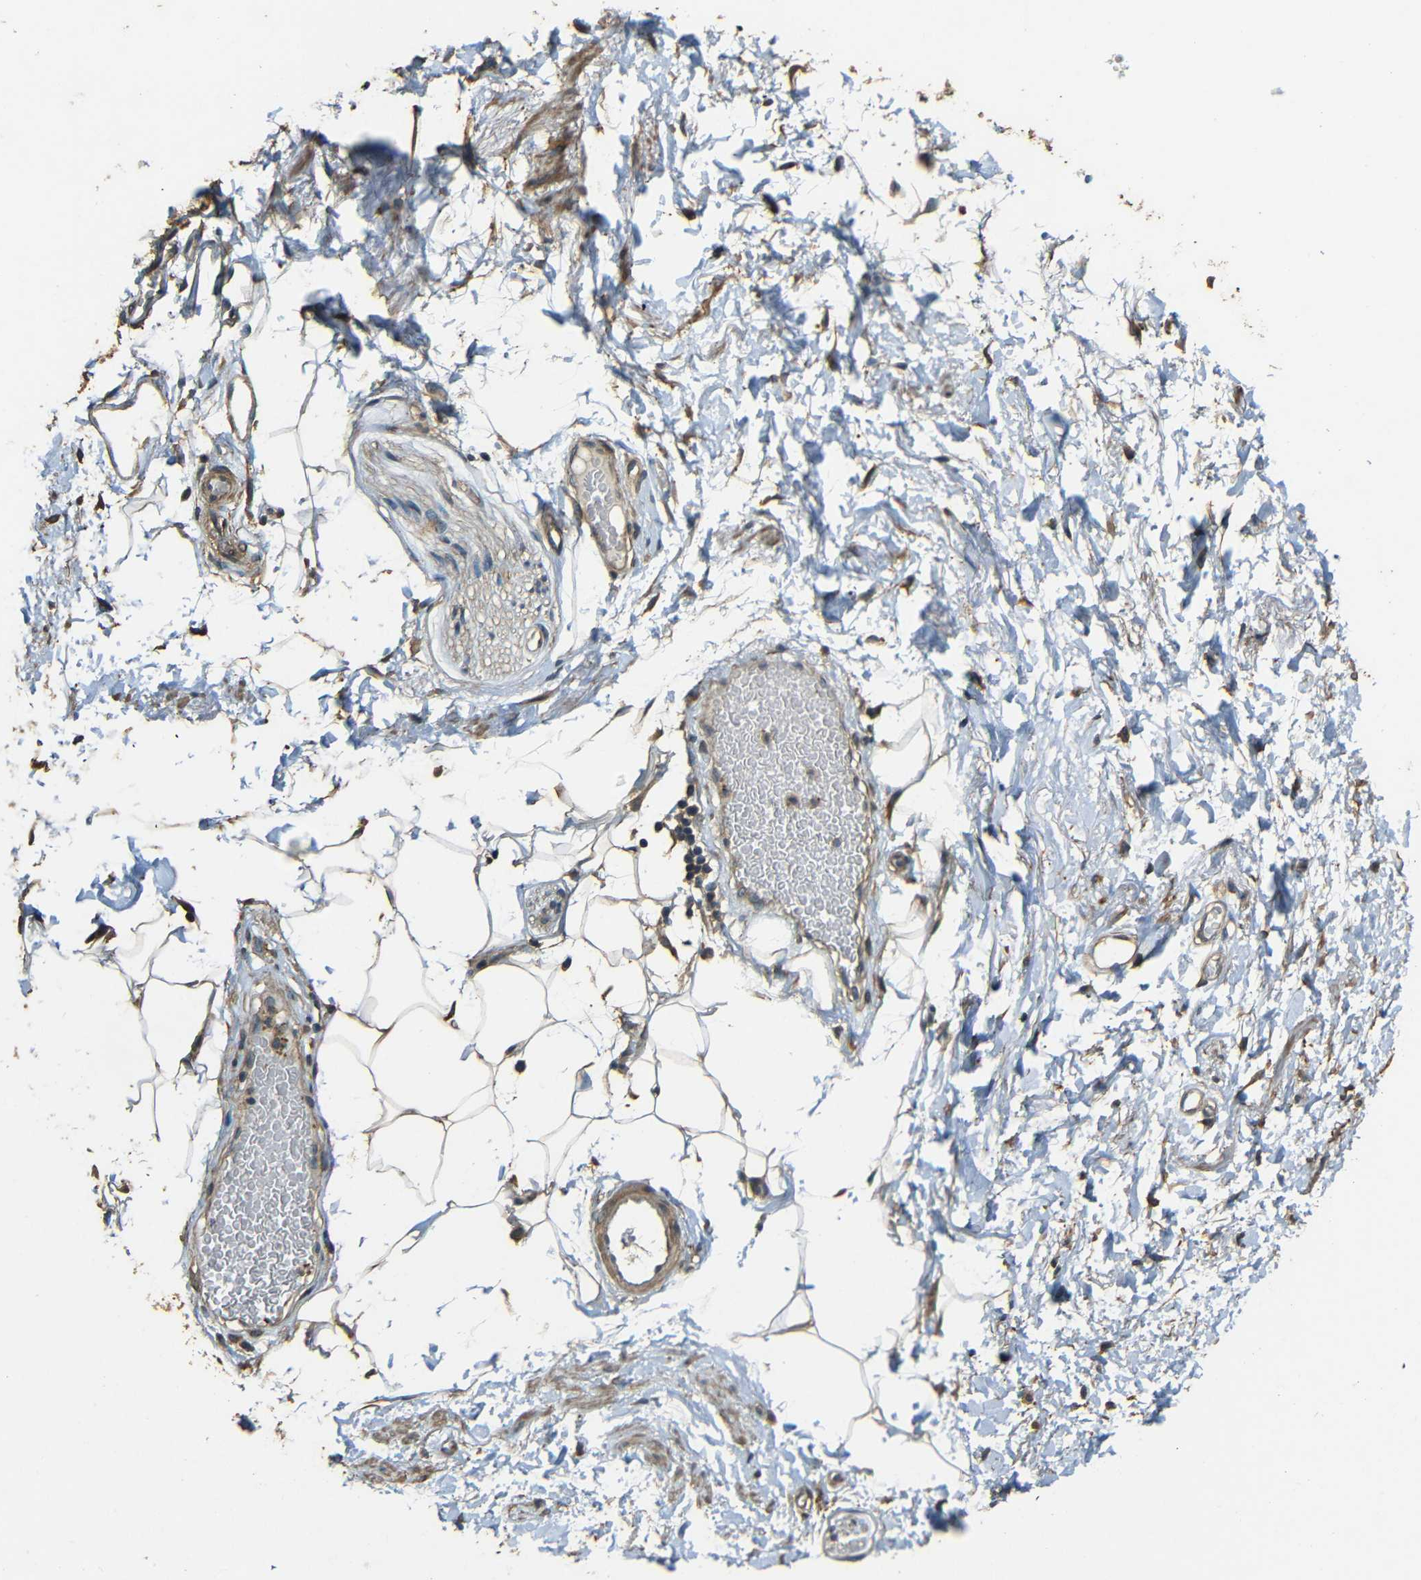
{"staining": {"intensity": "moderate", "quantity": ">75%", "location": "cytoplasmic/membranous"}, "tissue": "adipose tissue", "cell_type": "Adipocytes", "image_type": "normal", "snomed": [{"axis": "morphology", "description": "Normal tissue, NOS"}, {"axis": "topography", "description": "Soft tissue"}, {"axis": "topography", "description": "Peripheral nerve tissue"}], "caption": "Adipocytes reveal moderate cytoplasmic/membranous staining in approximately >75% of cells in benign adipose tissue.", "gene": "PDE5A", "patient": {"sex": "female", "age": 71}}